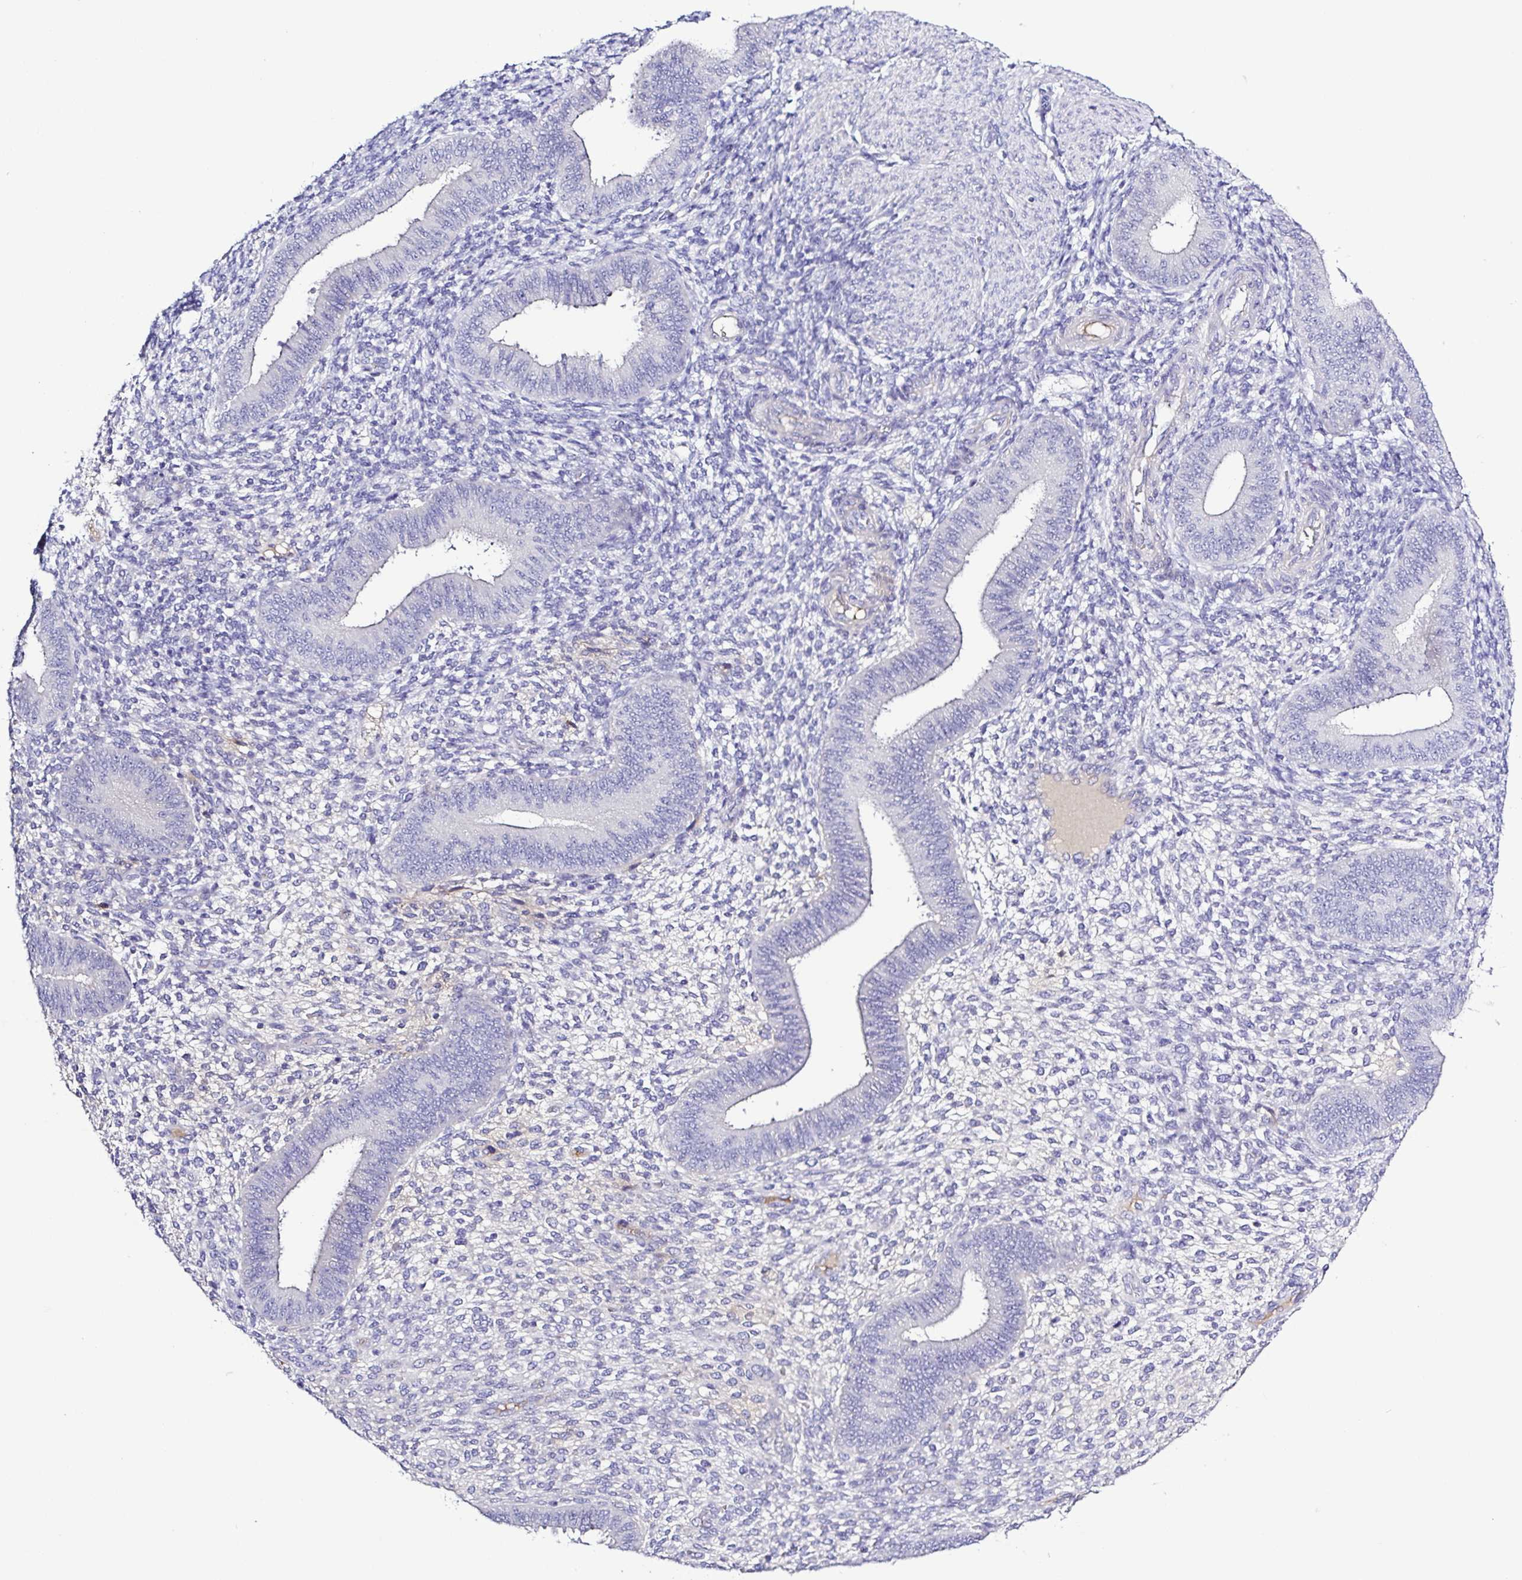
{"staining": {"intensity": "negative", "quantity": "none", "location": "none"}, "tissue": "endometrium", "cell_type": "Cells in endometrial stroma", "image_type": "normal", "snomed": [{"axis": "morphology", "description": "Normal tissue, NOS"}, {"axis": "topography", "description": "Endometrium"}], "caption": "There is no significant expression in cells in endometrial stroma of endometrium. Nuclei are stained in blue.", "gene": "GABBR2", "patient": {"sex": "female", "age": 39}}